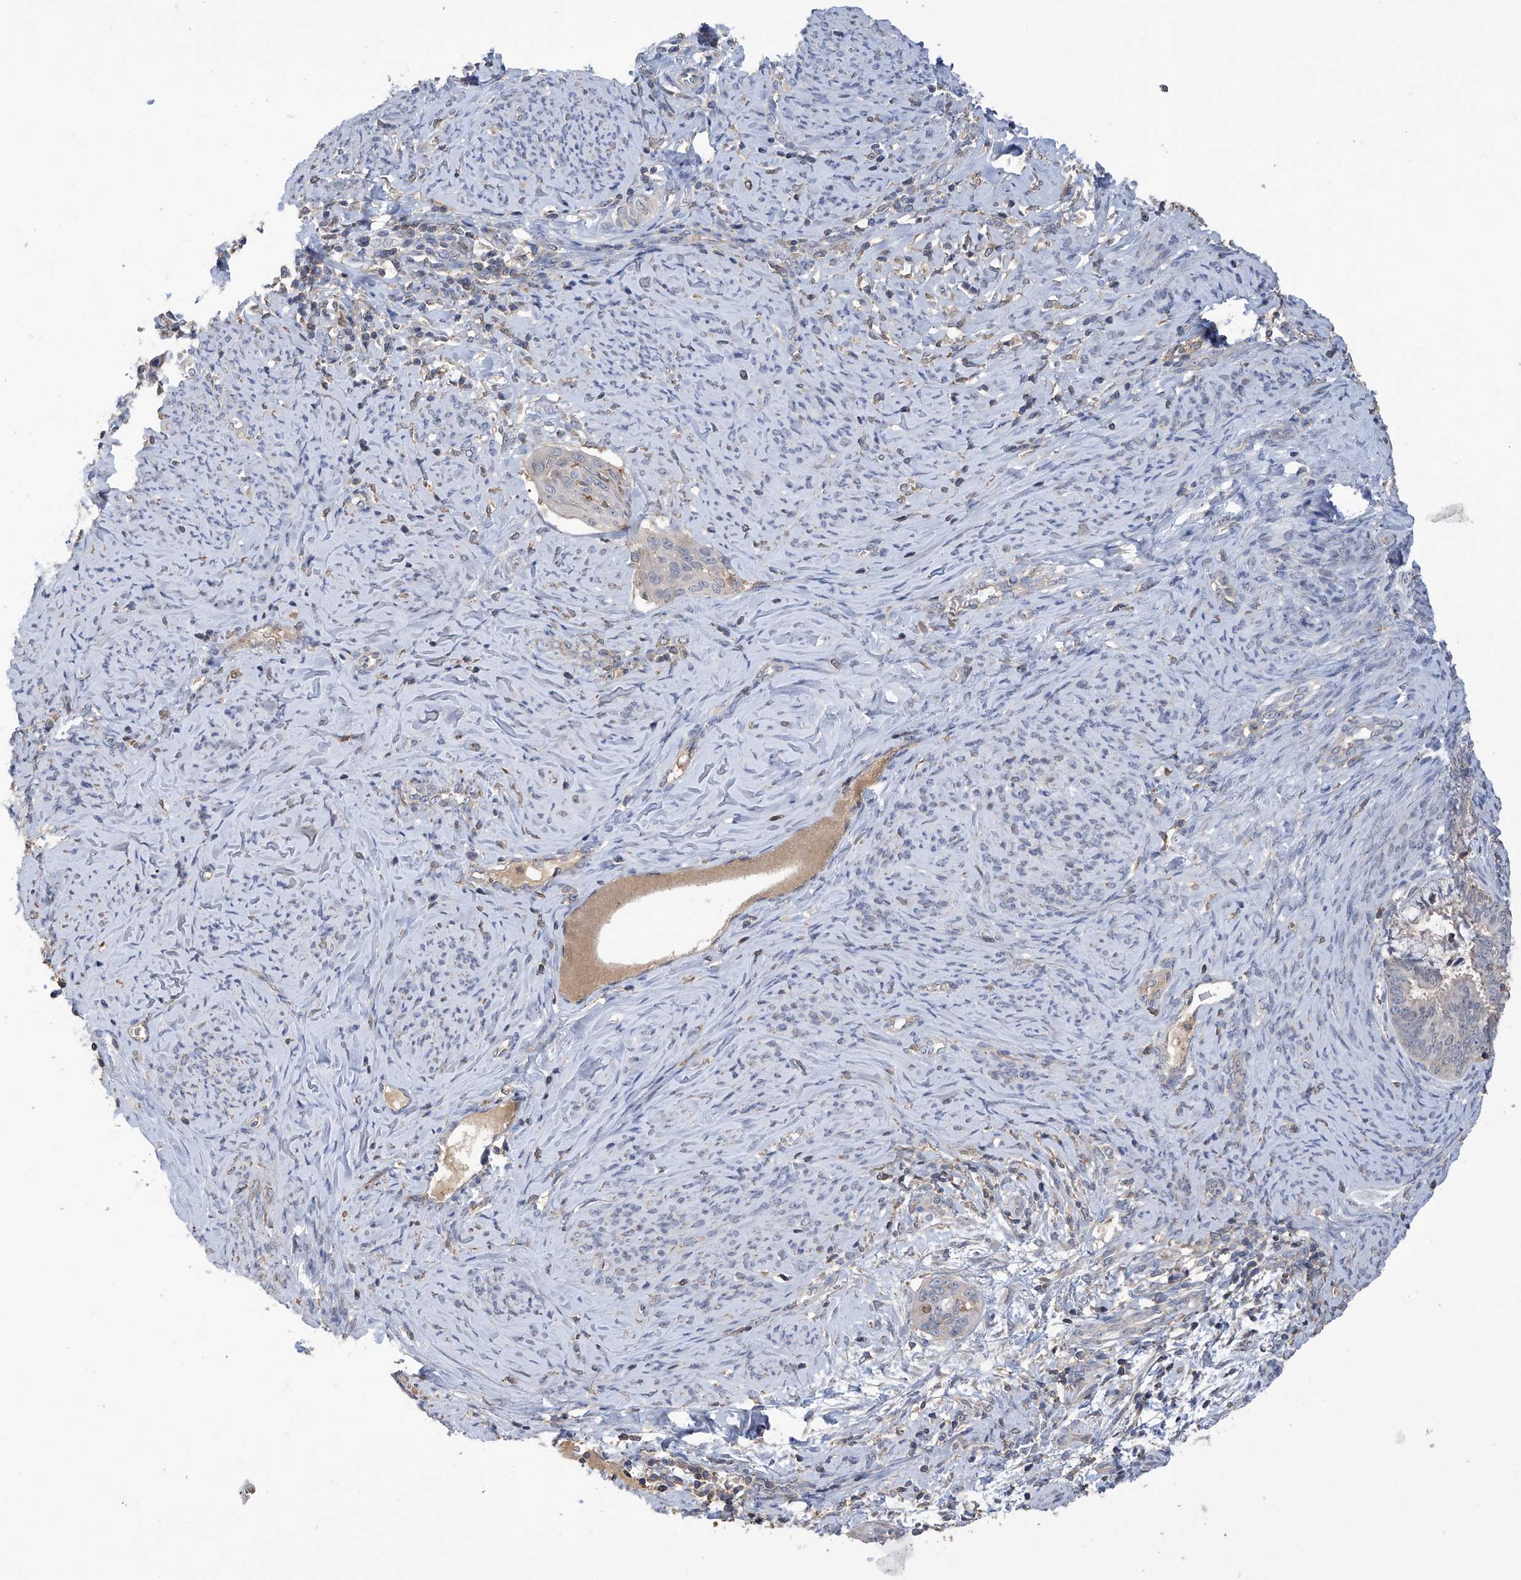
{"staining": {"intensity": "negative", "quantity": "none", "location": "none"}, "tissue": "cervical cancer", "cell_type": "Tumor cells", "image_type": "cancer", "snomed": [{"axis": "morphology", "description": "Squamous cell carcinoma, NOS"}, {"axis": "topography", "description": "Cervix"}], "caption": "This is an immunohistochemistry (IHC) photomicrograph of human cervical cancer (squamous cell carcinoma). There is no positivity in tumor cells.", "gene": "SLFN14", "patient": {"sex": "female", "age": 33}}